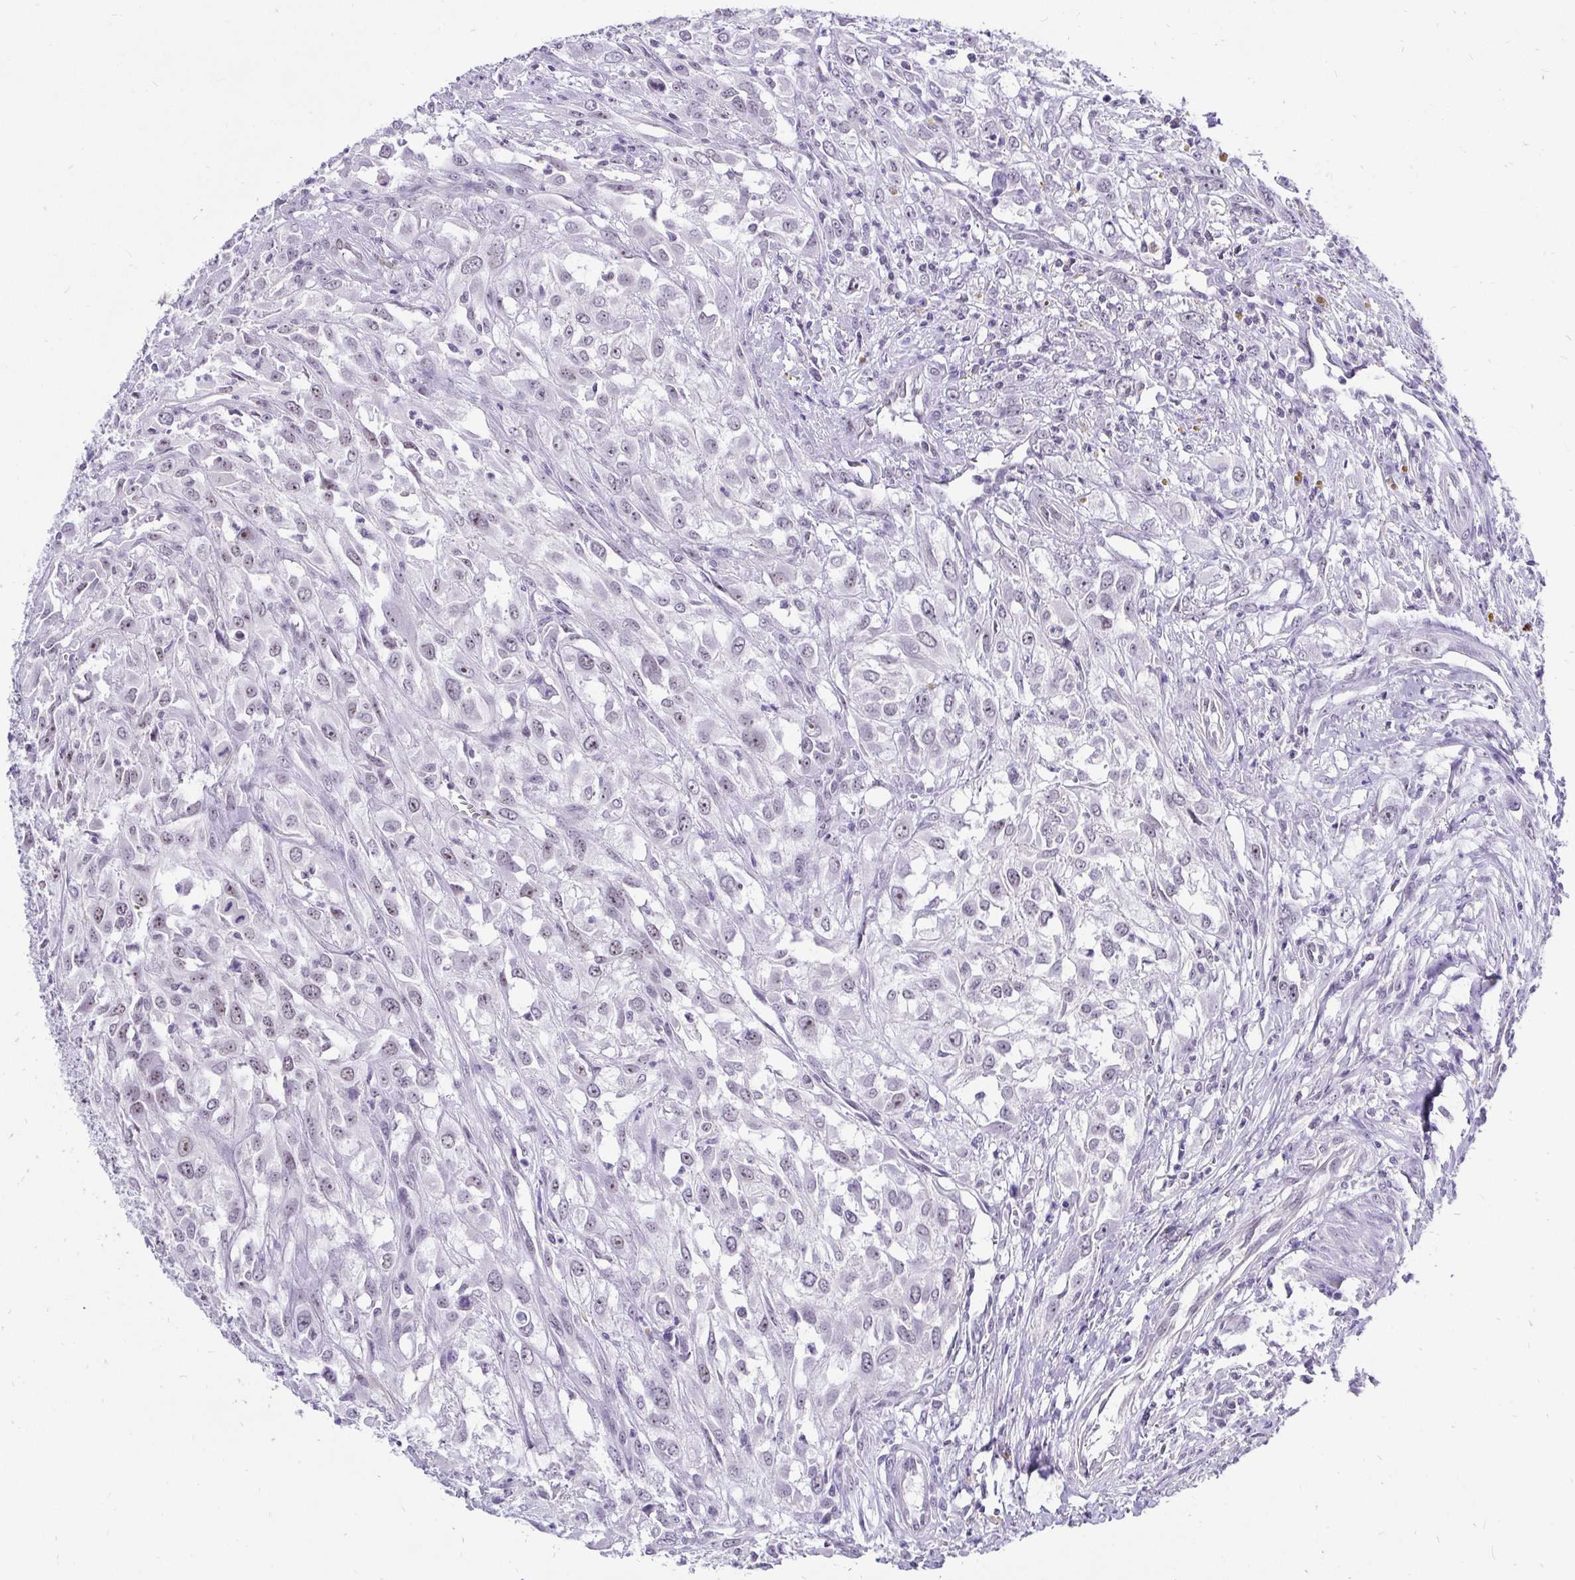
{"staining": {"intensity": "weak", "quantity": "<25%", "location": "nuclear"}, "tissue": "urothelial cancer", "cell_type": "Tumor cells", "image_type": "cancer", "snomed": [{"axis": "morphology", "description": "Urothelial carcinoma, High grade"}, {"axis": "topography", "description": "Urinary bladder"}], "caption": "This image is of urothelial cancer stained with immunohistochemistry (IHC) to label a protein in brown with the nuclei are counter-stained blue. There is no positivity in tumor cells.", "gene": "ZNF860", "patient": {"sex": "male", "age": 67}}